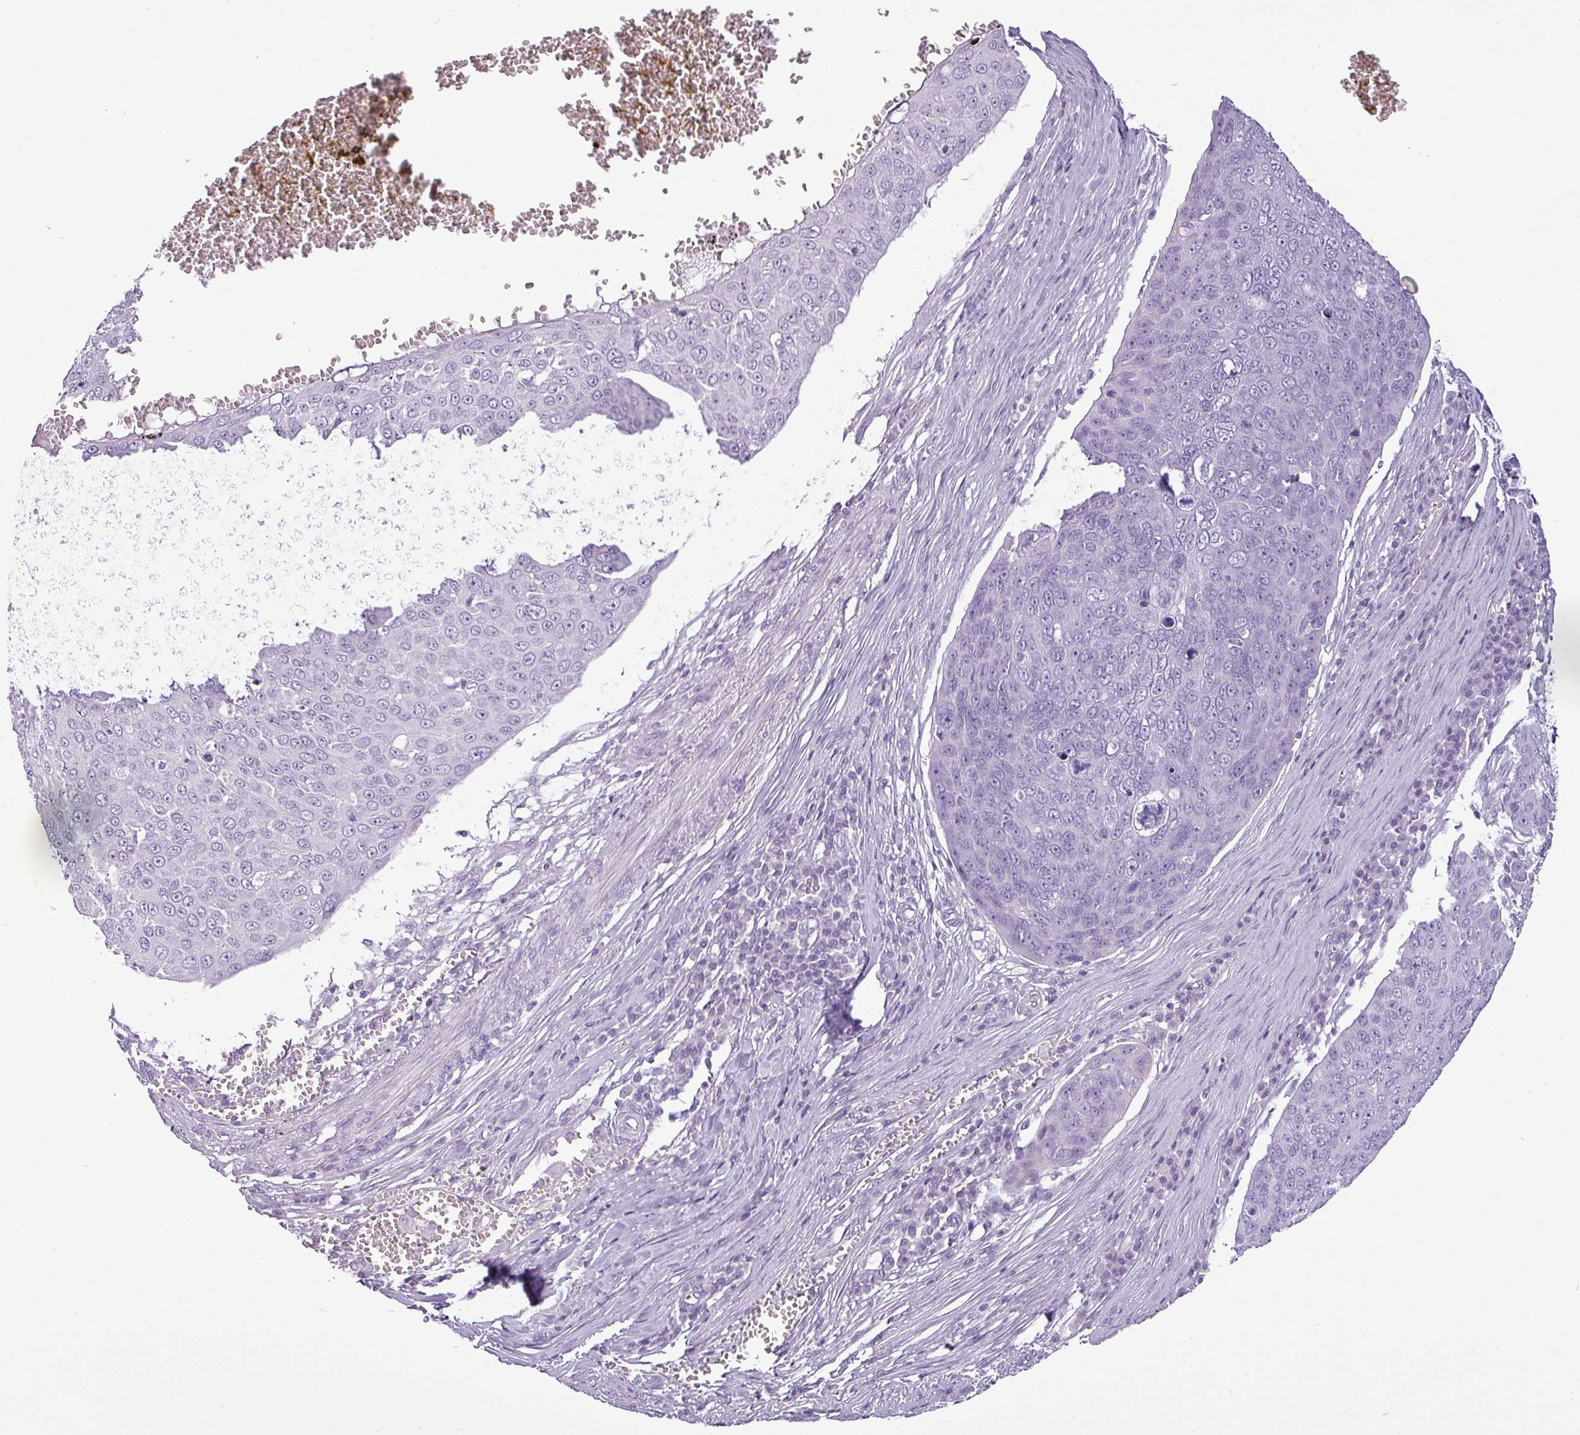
{"staining": {"intensity": "negative", "quantity": "none", "location": "none"}, "tissue": "skin cancer", "cell_type": "Tumor cells", "image_type": "cancer", "snomed": [{"axis": "morphology", "description": "Squamous cell carcinoma, NOS"}, {"axis": "topography", "description": "Skin"}], "caption": "Image shows no significant protein positivity in tumor cells of skin cancer (squamous cell carcinoma).", "gene": "CDH16", "patient": {"sex": "male", "age": 71}}